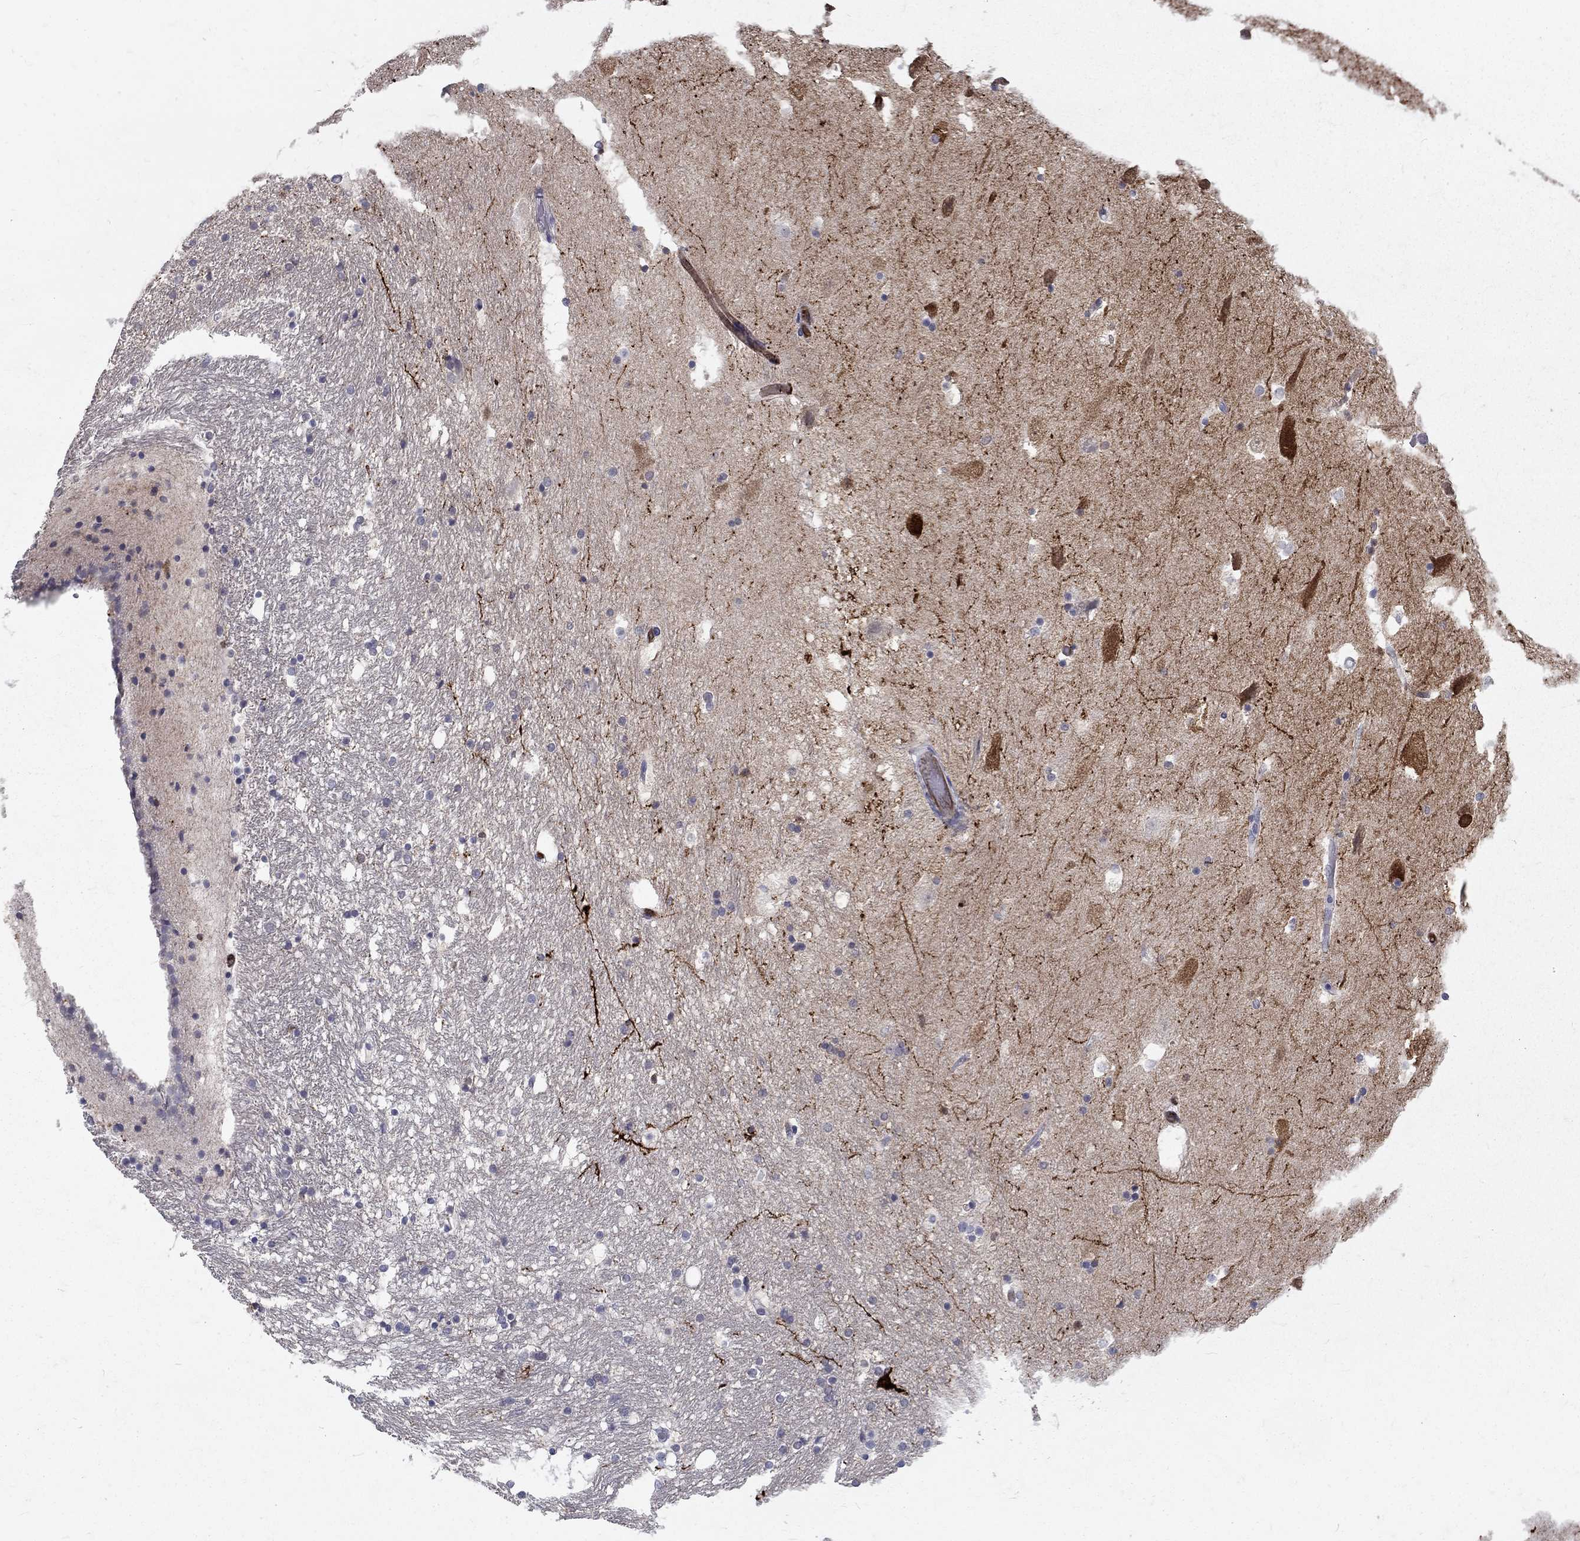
{"staining": {"intensity": "strong", "quantity": "<25%", "location": "cytoplasmic/membranous"}, "tissue": "hippocampus", "cell_type": "Glial cells", "image_type": "normal", "snomed": [{"axis": "morphology", "description": "Normal tissue, NOS"}, {"axis": "topography", "description": "Hippocampus"}], "caption": "Immunohistochemical staining of unremarkable human hippocampus demonstrates medium levels of strong cytoplasmic/membranous staining in approximately <25% of glial cells.", "gene": "NOS1", "patient": {"sex": "male", "age": 51}}